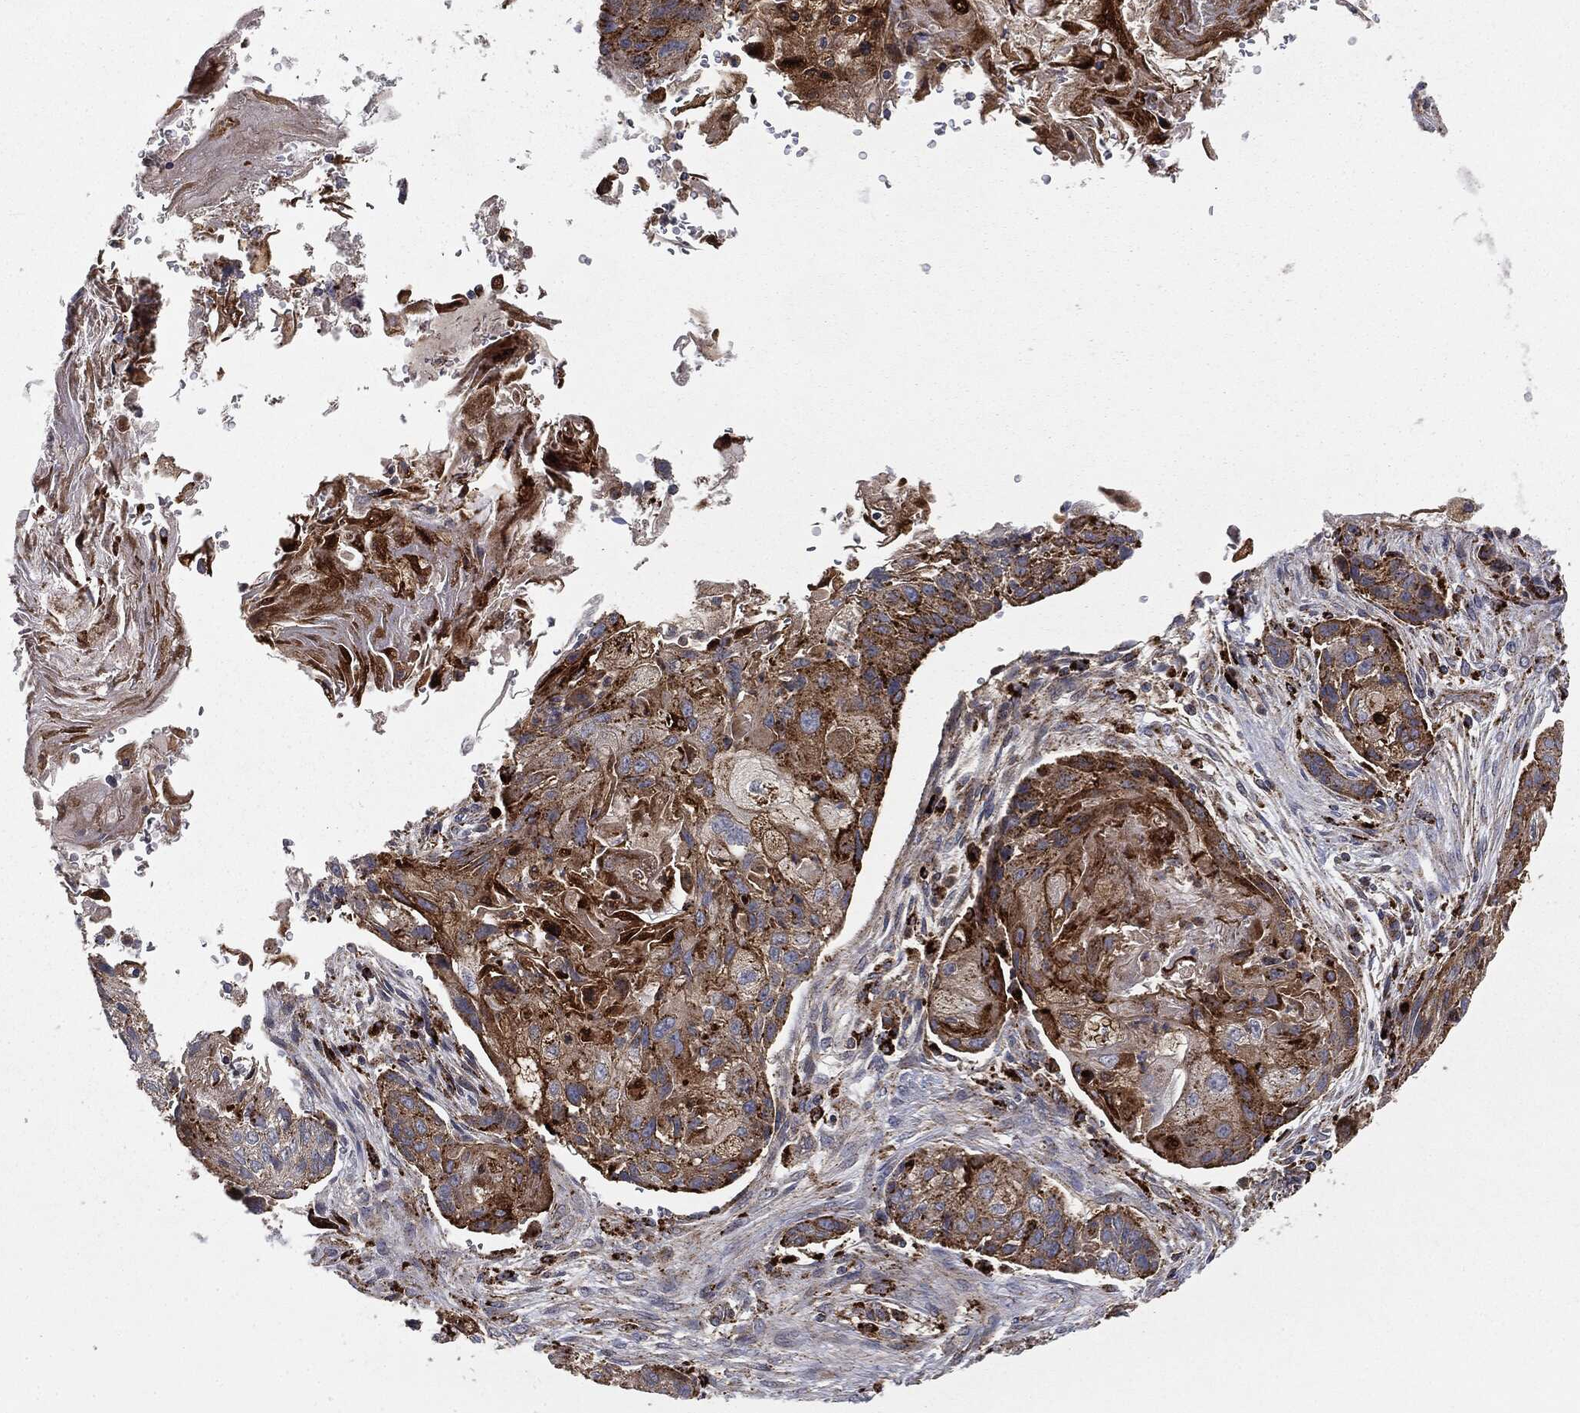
{"staining": {"intensity": "moderate", "quantity": "25%-75%", "location": "cytoplasmic/membranous"}, "tissue": "lung cancer", "cell_type": "Tumor cells", "image_type": "cancer", "snomed": [{"axis": "morphology", "description": "Normal tissue, NOS"}, {"axis": "morphology", "description": "Squamous cell carcinoma, NOS"}, {"axis": "topography", "description": "Bronchus"}, {"axis": "topography", "description": "Lung"}], "caption": "DAB (3,3'-diaminobenzidine) immunohistochemical staining of lung cancer shows moderate cytoplasmic/membranous protein positivity in approximately 25%-75% of tumor cells.", "gene": "CTSA", "patient": {"sex": "male", "age": 69}}